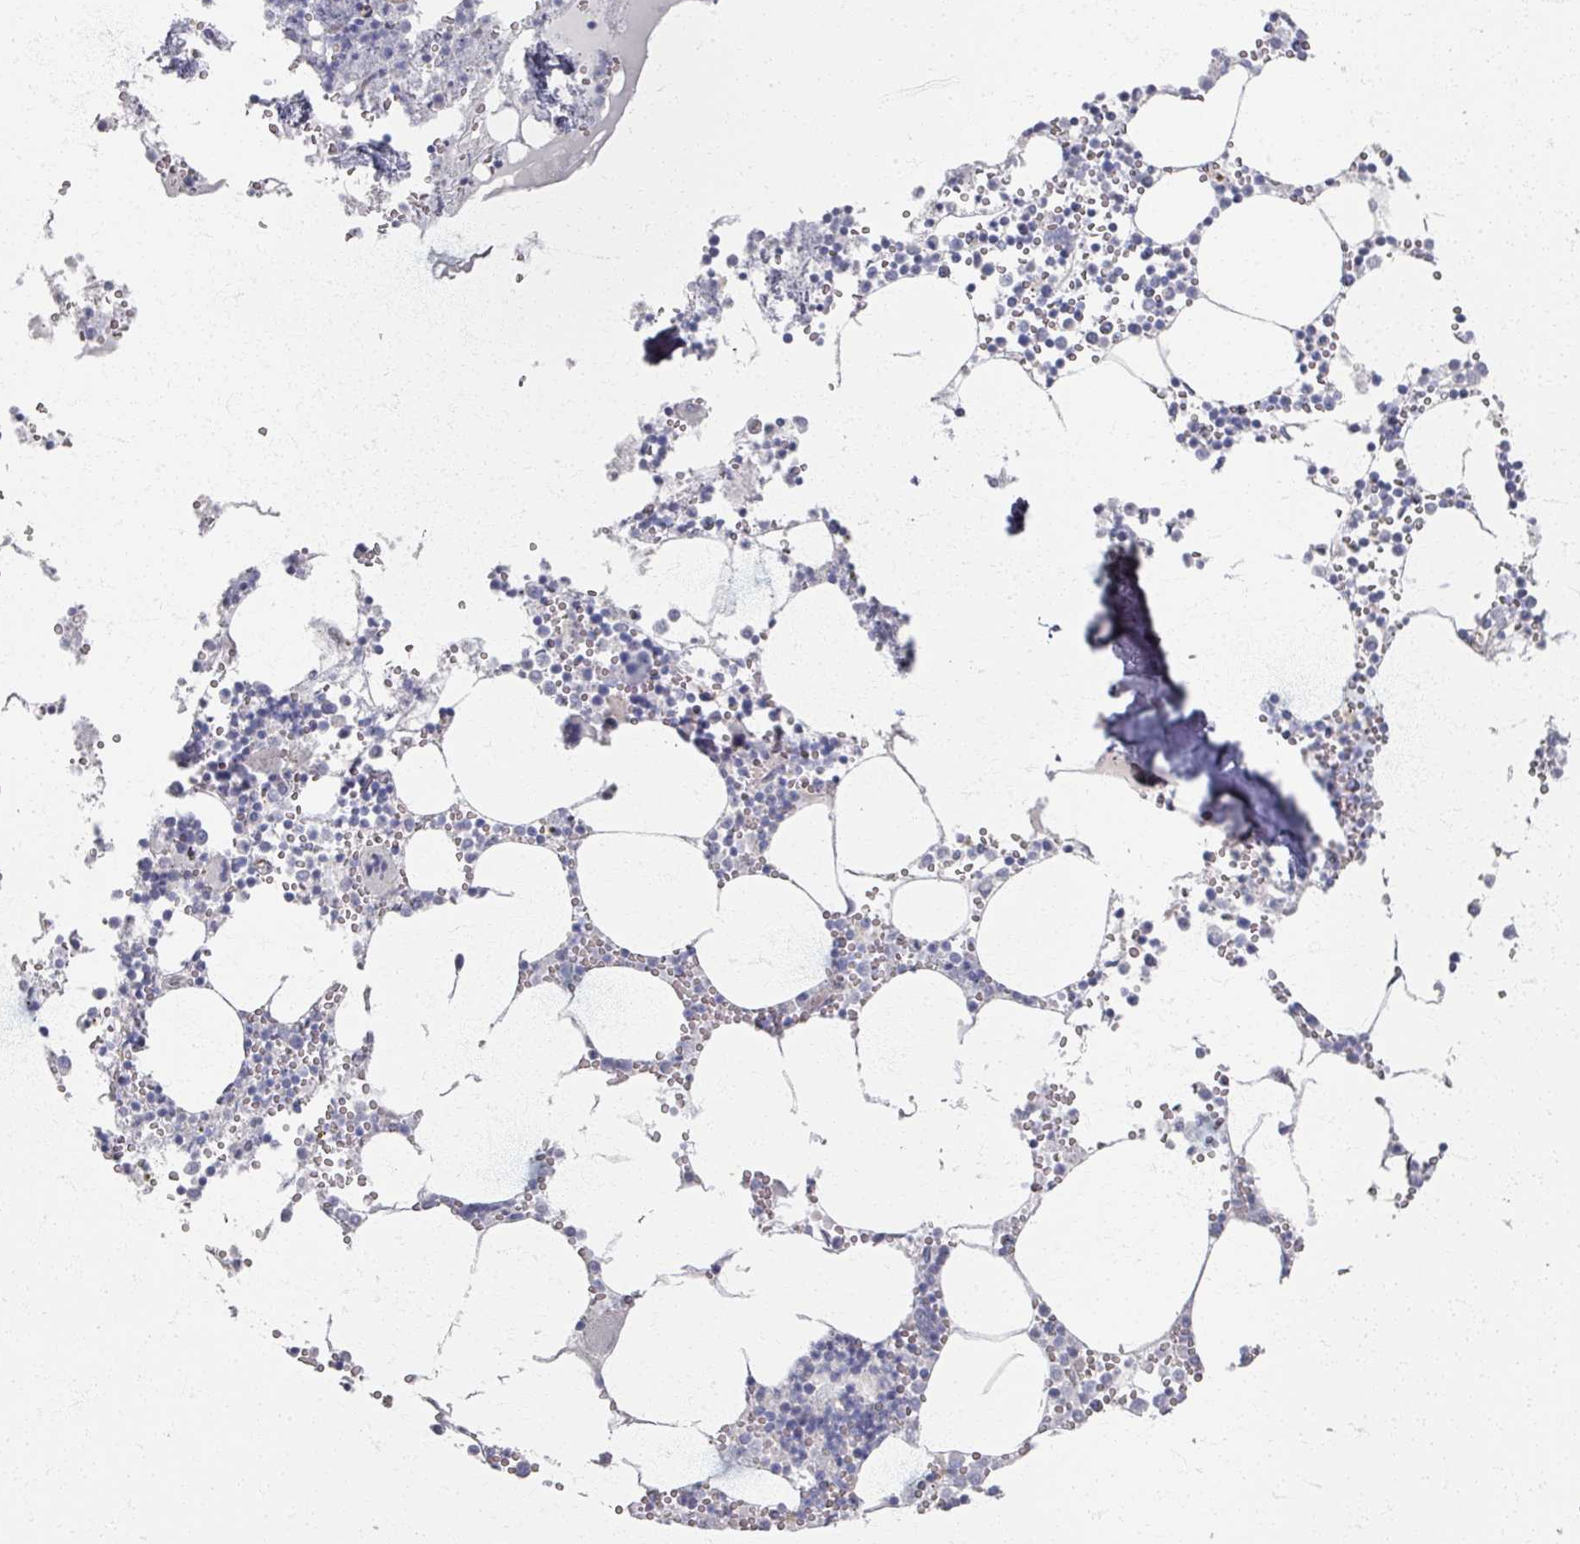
{"staining": {"intensity": "negative", "quantity": "none", "location": "none"}, "tissue": "bone marrow", "cell_type": "Hematopoietic cells", "image_type": "normal", "snomed": [{"axis": "morphology", "description": "Normal tissue, NOS"}, {"axis": "topography", "description": "Bone marrow"}], "caption": "This image is of benign bone marrow stained with immunohistochemistry to label a protein in brown with the nuclei are counter-stained blue. There is no staining in hematopoietic cells.", "gene": "TTYH3", "patient": {"sex": "male", "age": 54}}